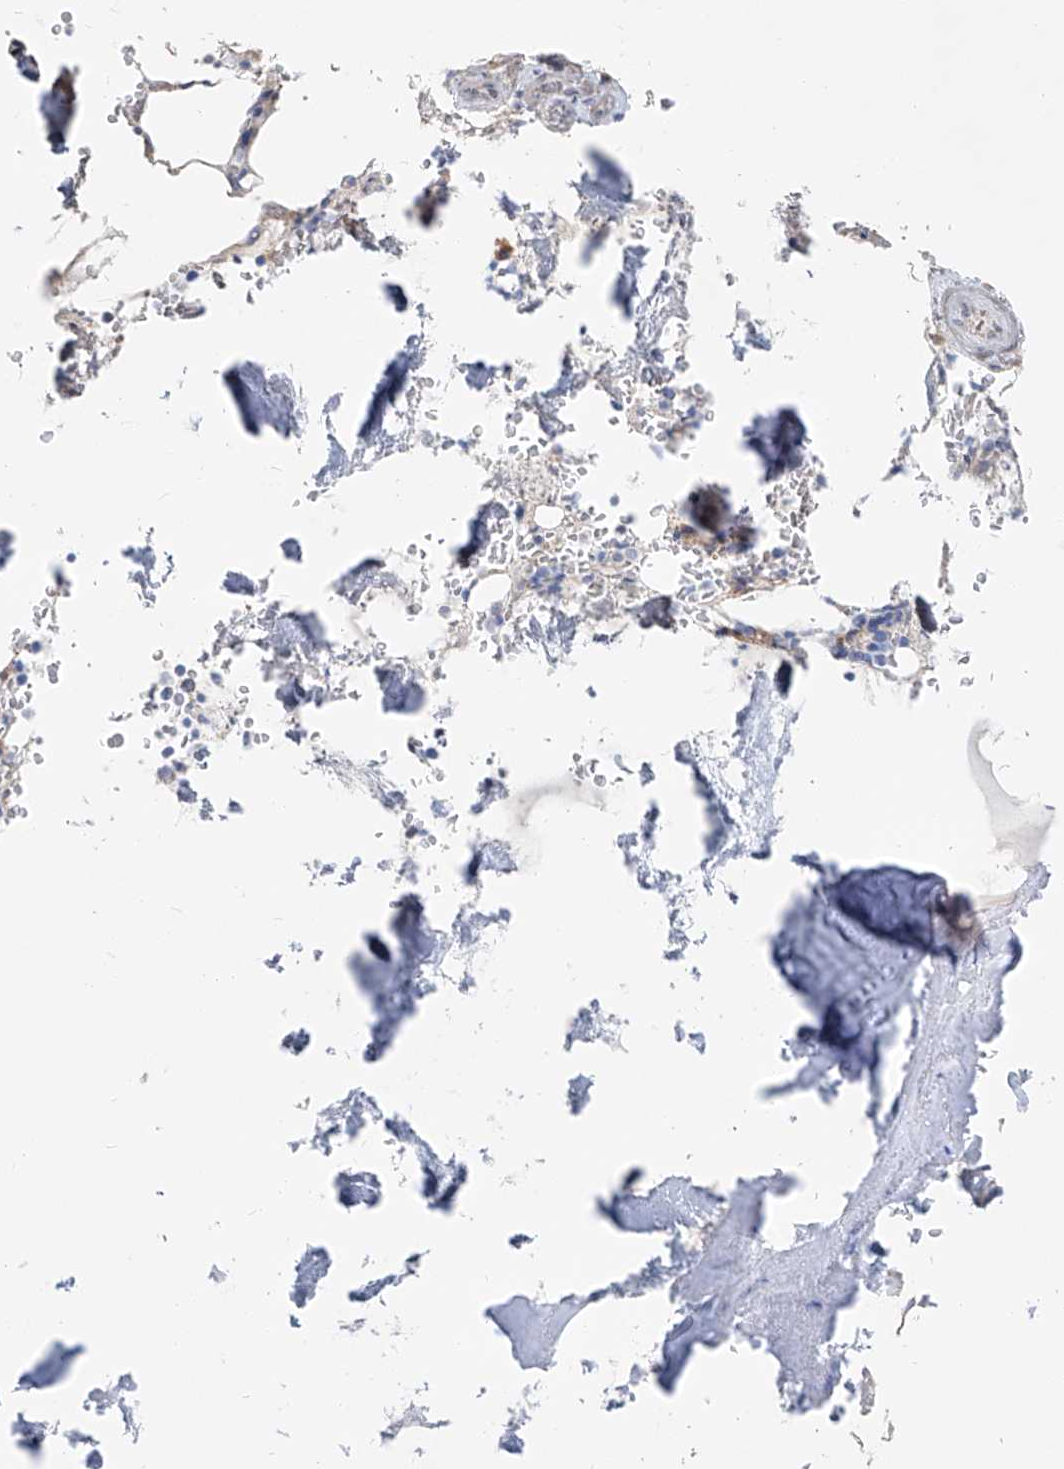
{"staining": {"intensity": "moderate", "quantity": "<25%", "location": "cytoplasmic/membranous"}, "tissue": "bone marrow", "cell_type": "Hematopoietic cells", "image_type": "normal", "snomed": [{"axis": "morphology", "description": "Normal tissue, NOS"}, {"axis": "topography", "description": "Bone marrow"}], "caption": "An immunohistochemistry micrograph of normal tissue is shown. Protein staining in brown highlights moderate cytoplasmic/membranous positivity in bone marrow within hematopoietic cells.", "gene": "UFL1", "patient": {"sex": "male", "age": 70}}